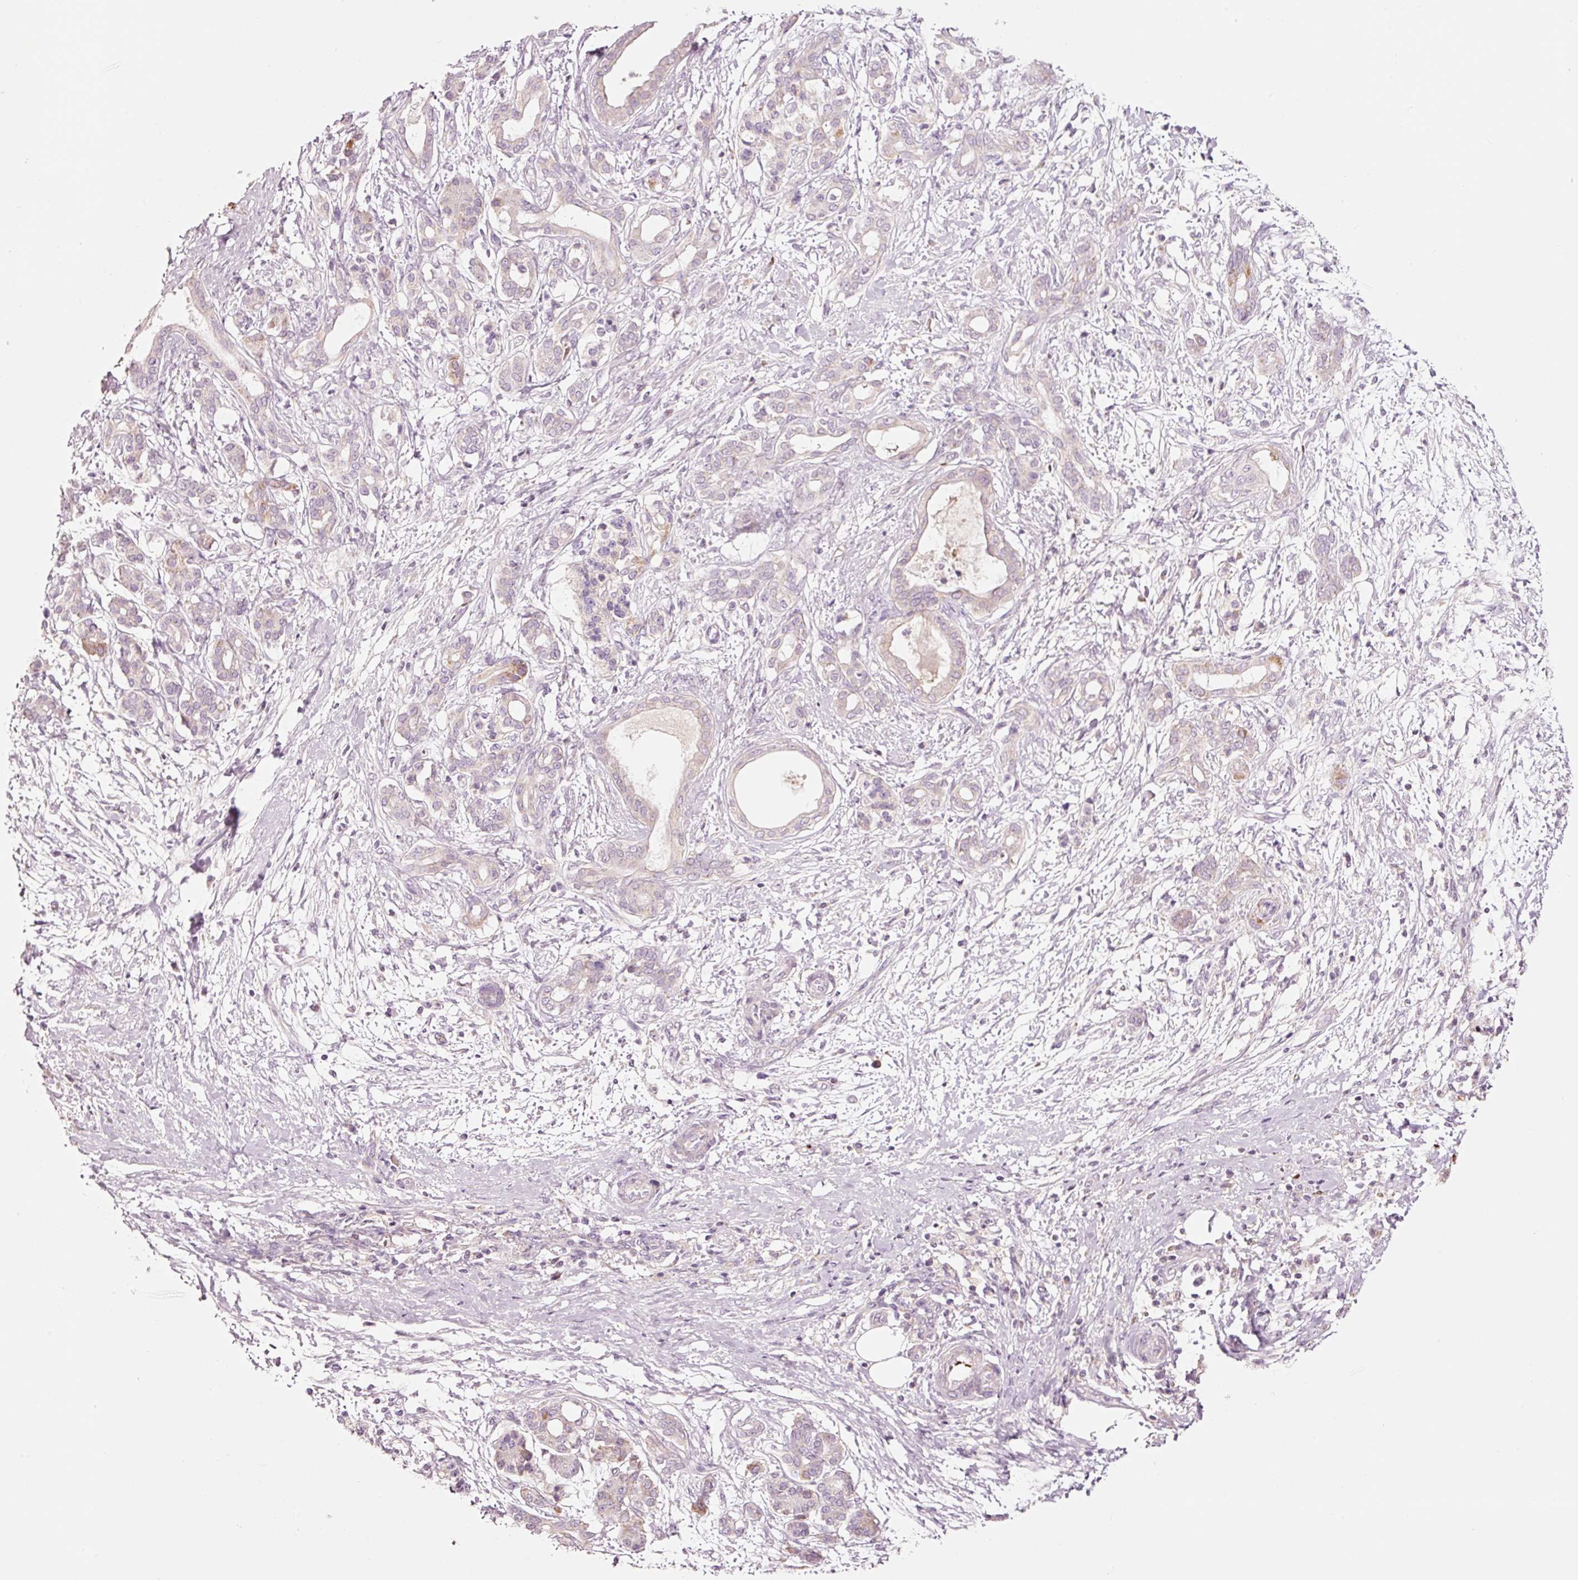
{"staining": {"intensity": "negative", "quantity": "none", "location": "none"}, "tissue": "pancreatic cancer", "cell_type": "Tumor cells", "image_type": "cancer", "snomed": [{"axis": "morphology", "description": "Adenocarcinoma, NOS"}, {"axis": "topography", "description": "Pancreas"}], "caption": "Human pancreatic adenocarcinoma stained for a protein using immunohistochemistry (IHC) displays no positivity in tumor cells.", "gene": "LDHAL6B", "patient": {"sex": "female", "age": 55}}